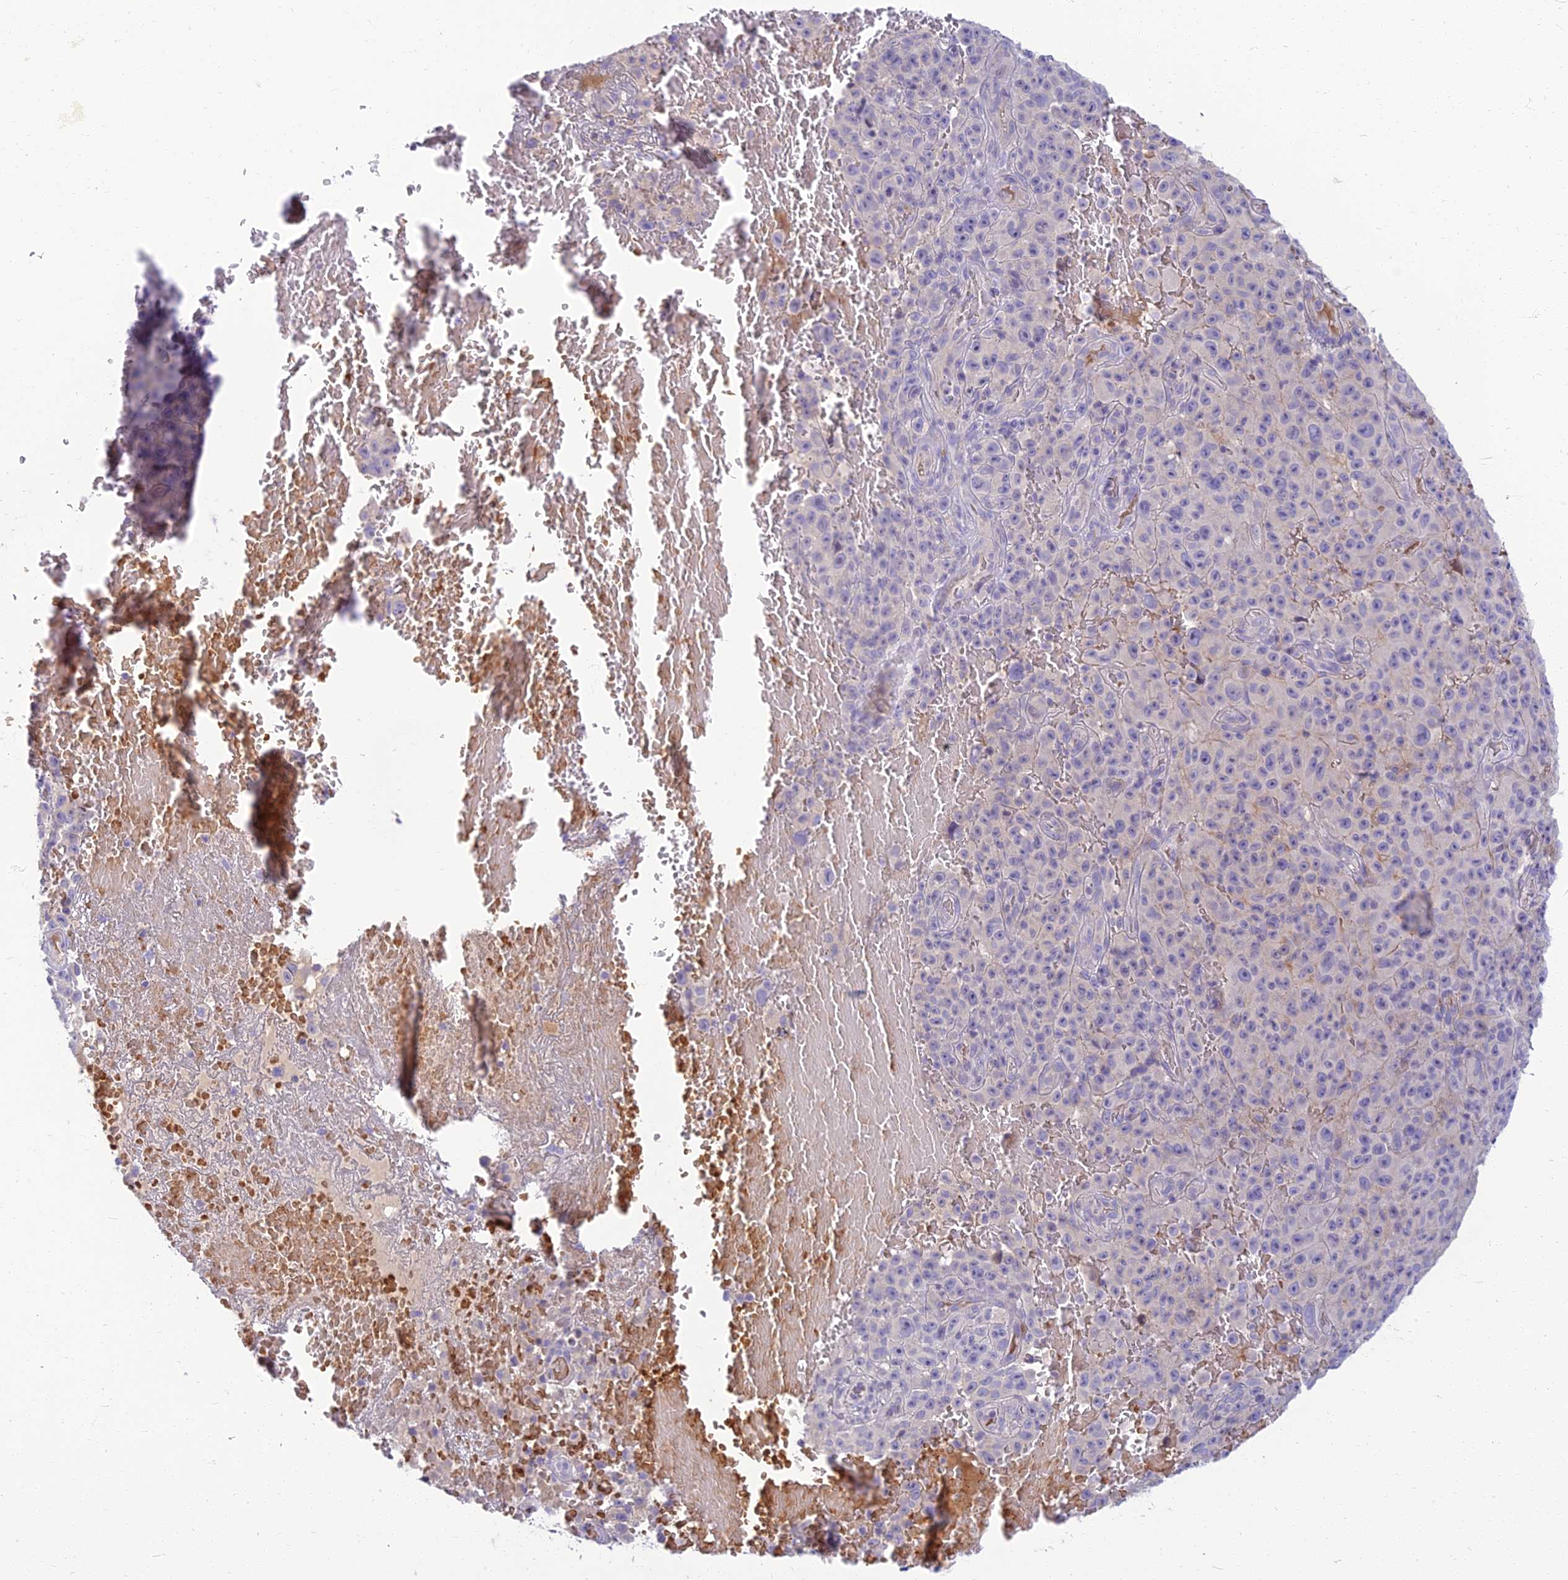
{"staining": {"intensity": "negative", "quantity": "none", "location": "none"}, "tissue": "melanoma", "cell_type": "Tumor cells", "image_type": "cancer", "snomed": [{"axis": "morphology", "description": "Malignant melanoma, NOS"}, {"axis": "topography", "description": "Skin"}], "caption": "Malignant melanoma stained for a protein using immunohistochemistry displays no positivity tumor cells.", "gene": "CLIP4", "patient": {"sex": "female", "age": 82}}